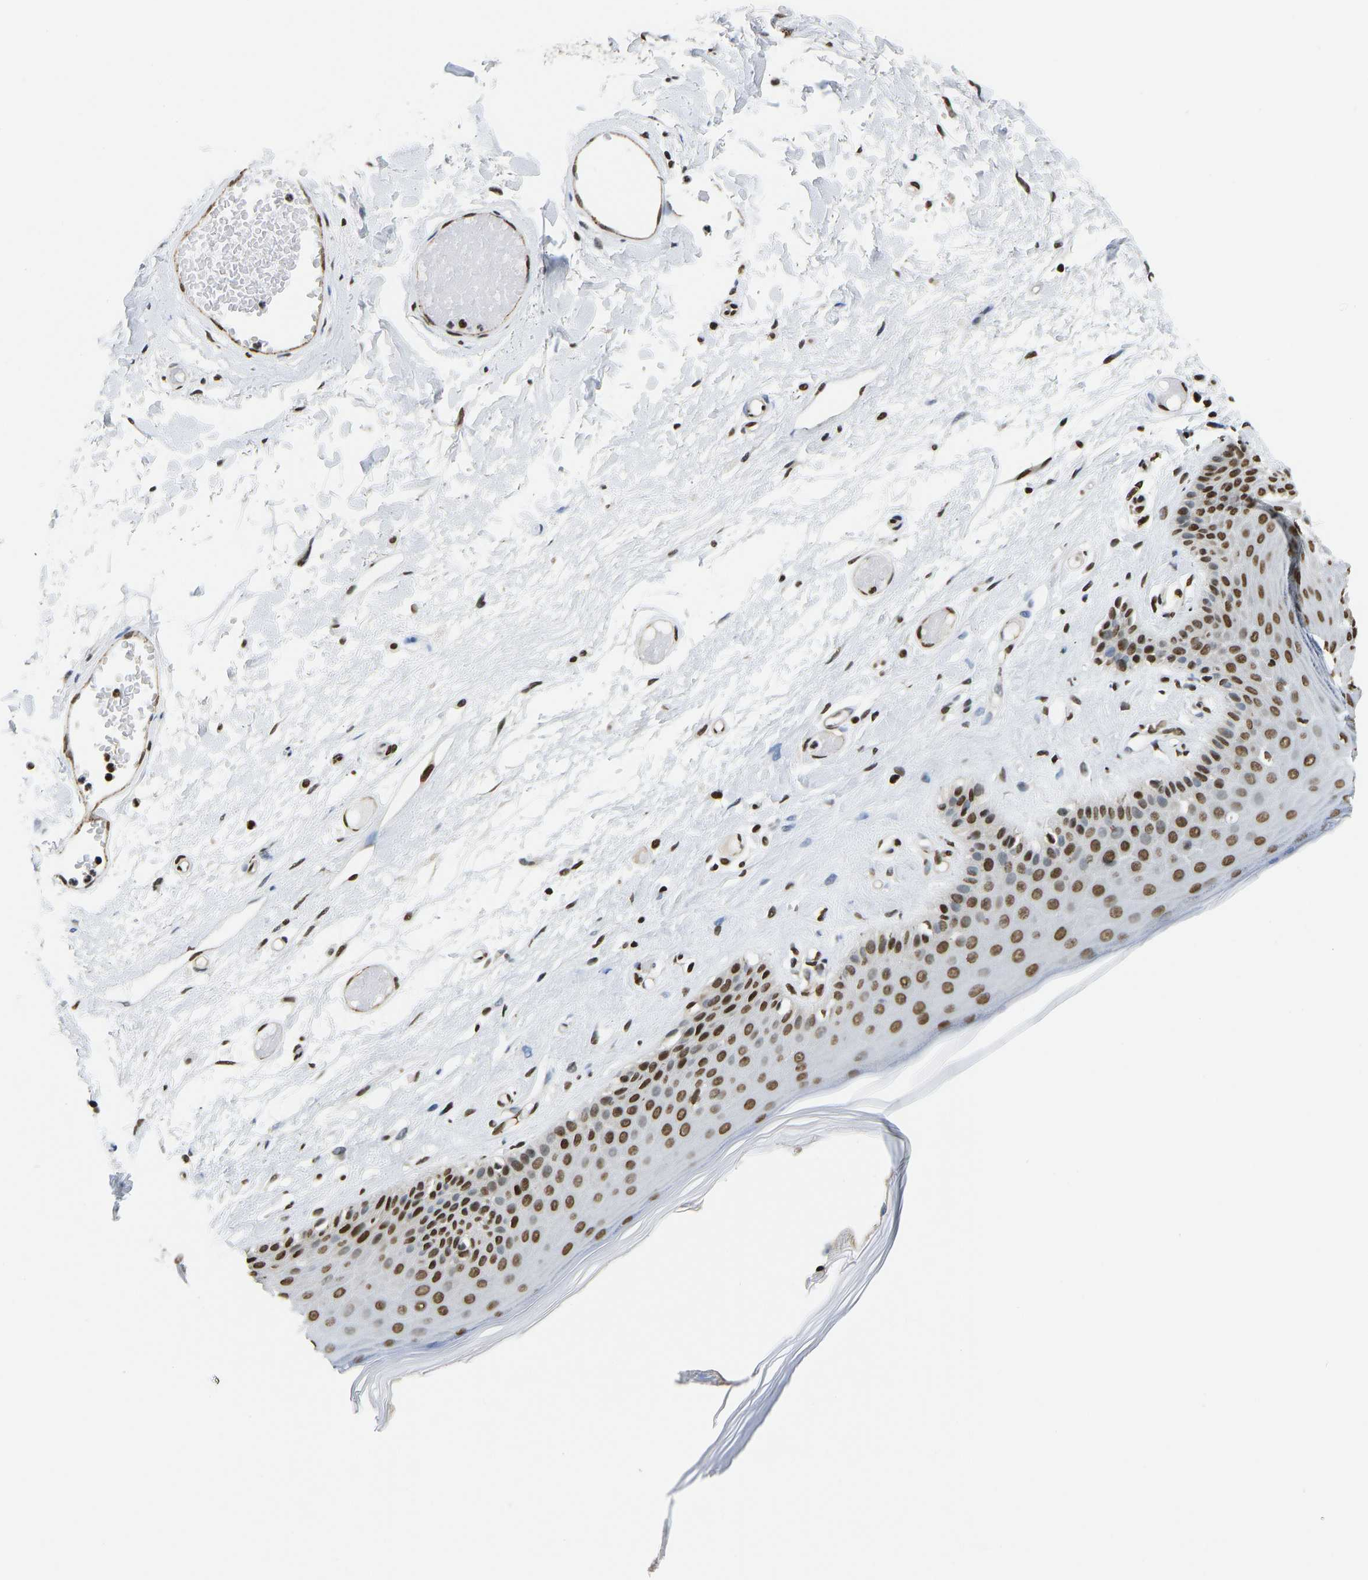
{"staining": {"intensity": "strong", "quantity": ">75%", "location": "nuclear"}, "tissue": "skin", "cell_type": "Epidermal cells", "image_type": "normal", "snomed": [{"axis": "morphology", "description": "Normal tissue, NOS"}, {"axis": "topography", "description": "Vulva"}], "caption": "The photomicrograph reveals staining of unremarkable skin, revealing strong nuclear protein expression (brown color) within epidermal cells.", "gene": "ZSCAN20", "patient": {"sex": "female", "age": 73}}